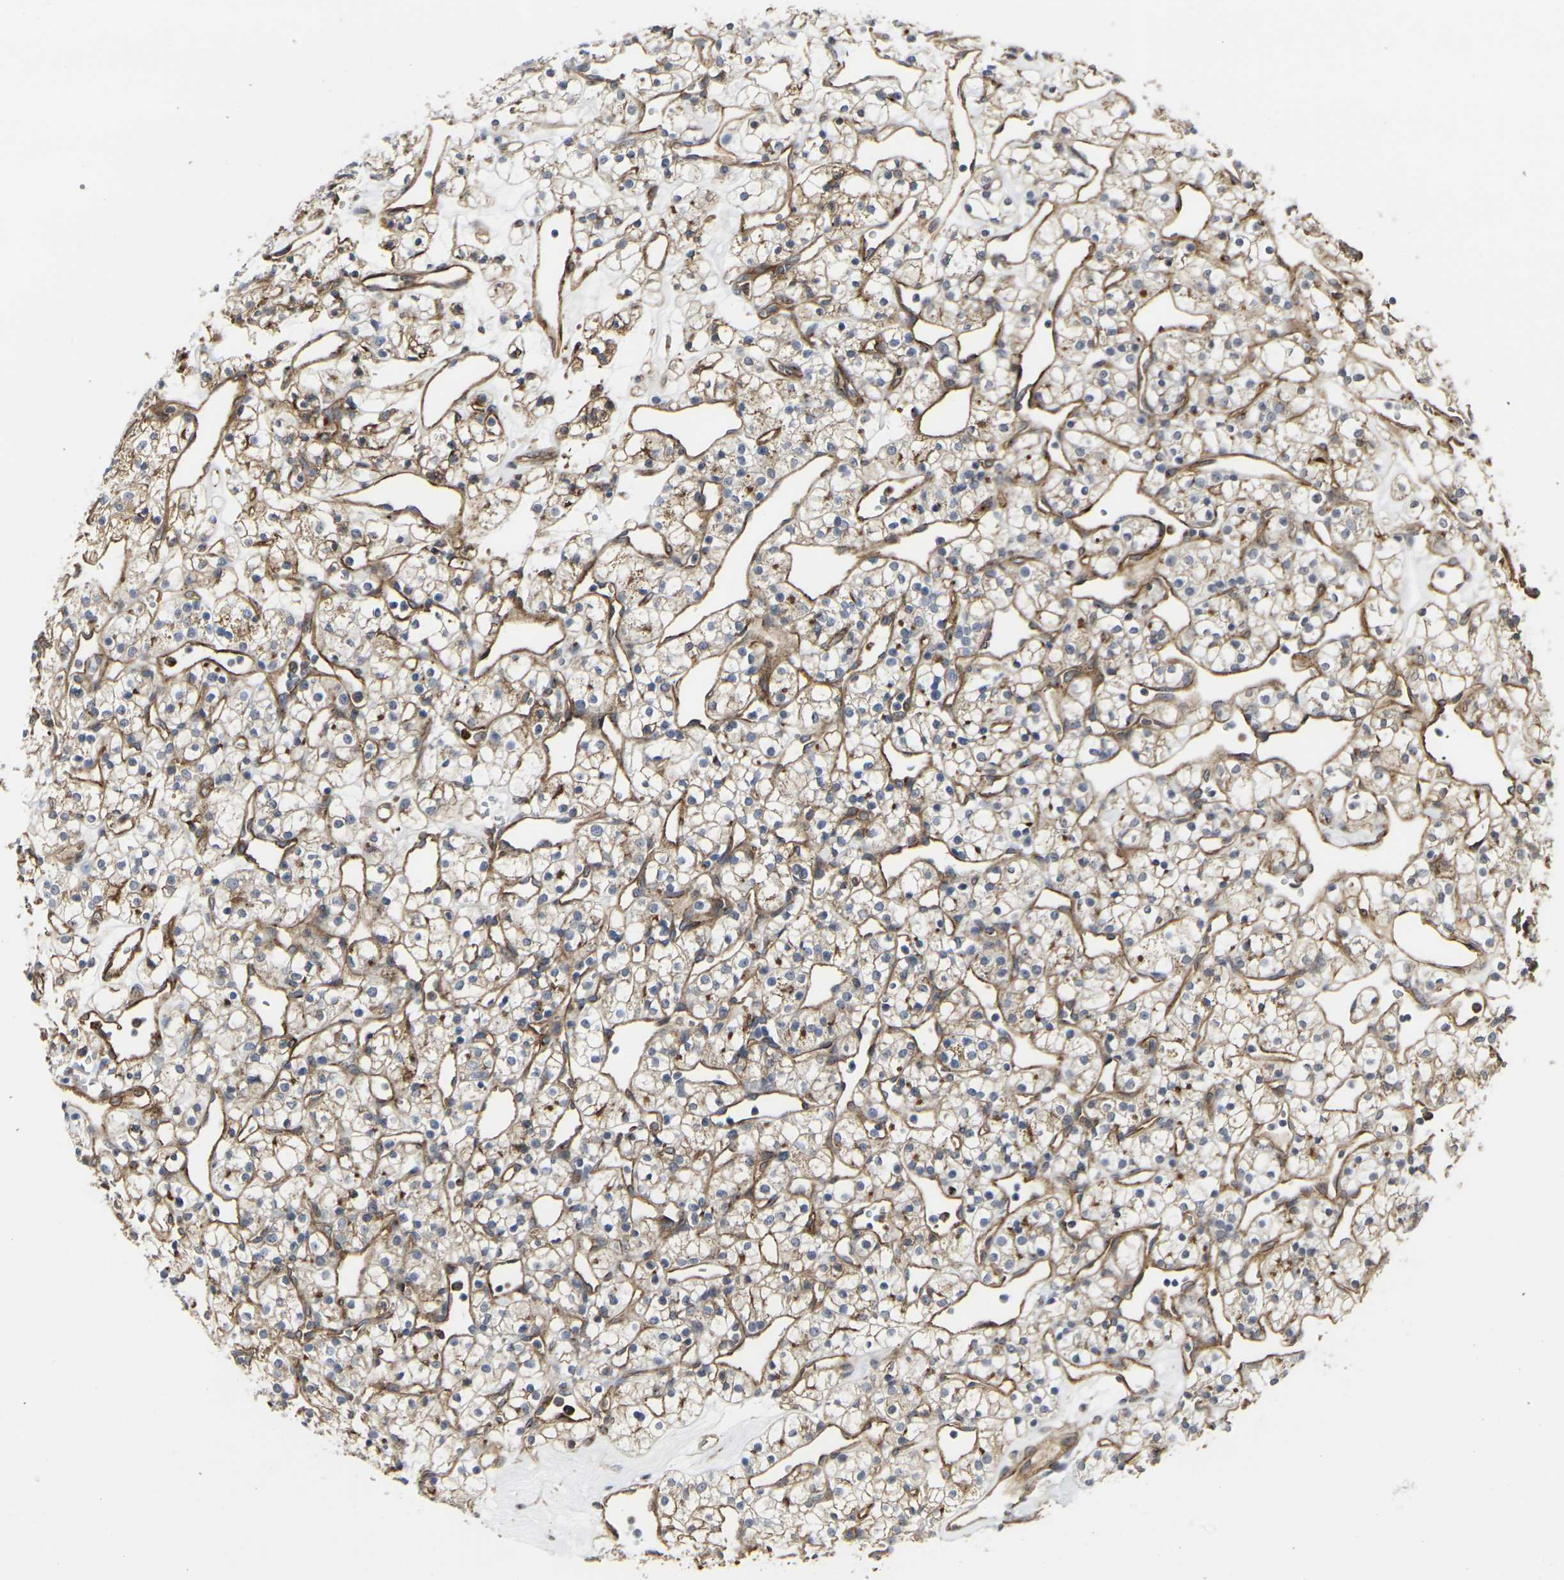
{"staining": {"intensity": "moderate", "quantity": "<25%", "location": "cytoplasmic/membranous"}, "tissue": "renal cancer", "cell_type": "Tumor cells", "image_type": "cancer", "snomed": [{"axis": "morphology", "description": "Adenocarcinoma, NOS"}, {"axis": "topography", "description": "Kidney"}], "caption": "Protein expression analysis of renal cancer exhibits moderate cytoplasmic/membranous expression in about <25% of tumor cells.", "gene": "MYOF", "patient": {"sex": "female", "age": 60}}